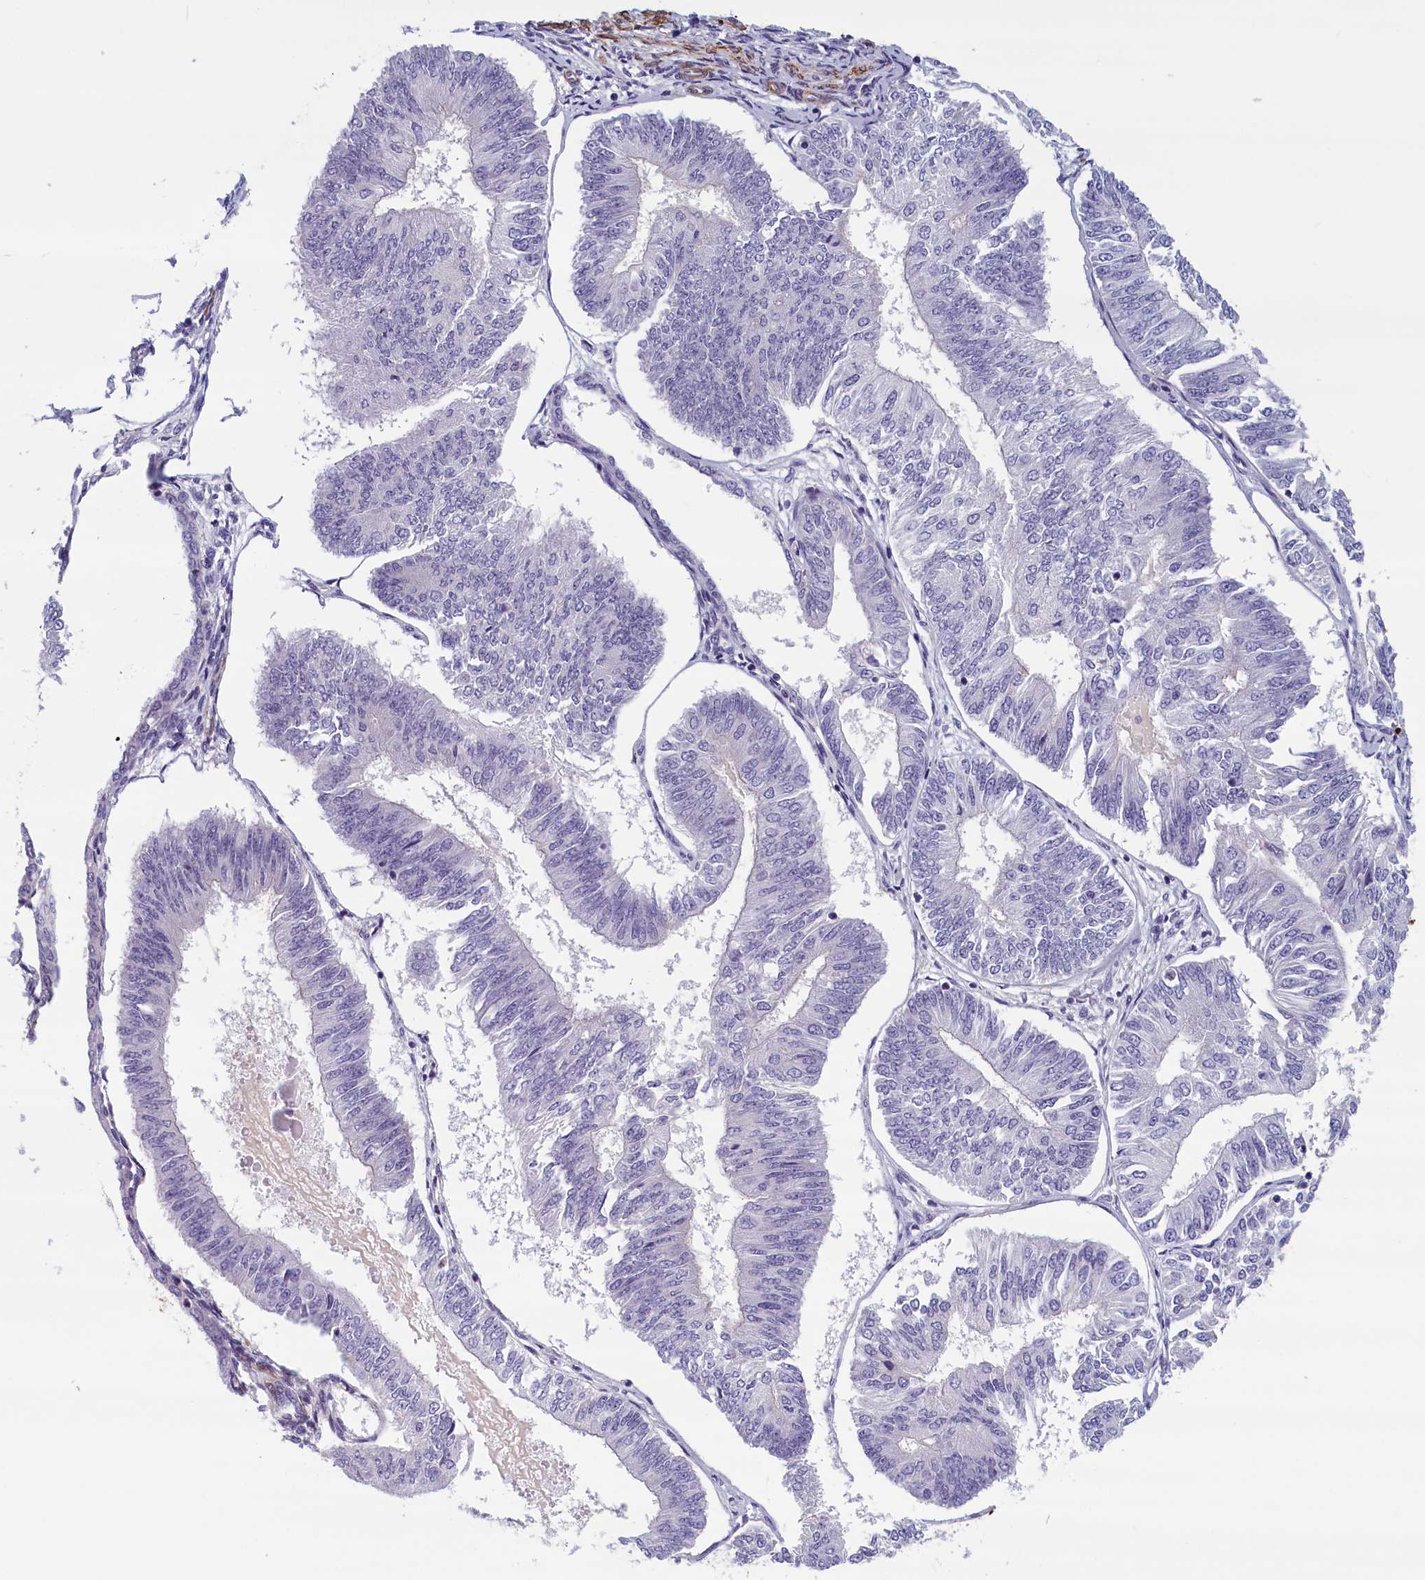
{"staining": {"intensity": "negative", "quantity": "none", "location": "none"}, "tissue": "endometrial cancer", "cell_type": "Tumor cells", "image_type": "cancer", "snomed": [{"axis": "morphology", "description": "Adenocarcinoma, NOS"}, {"axis": "topography", "description": "Endometrium"}], "caption": "DAB immunohistochemical staining of endometrial adenocarcinoma demonstrates no significant positivity in tumor cells.", "gene": "BCL2L13", "patient": {"sex": "female", "age": 58}}